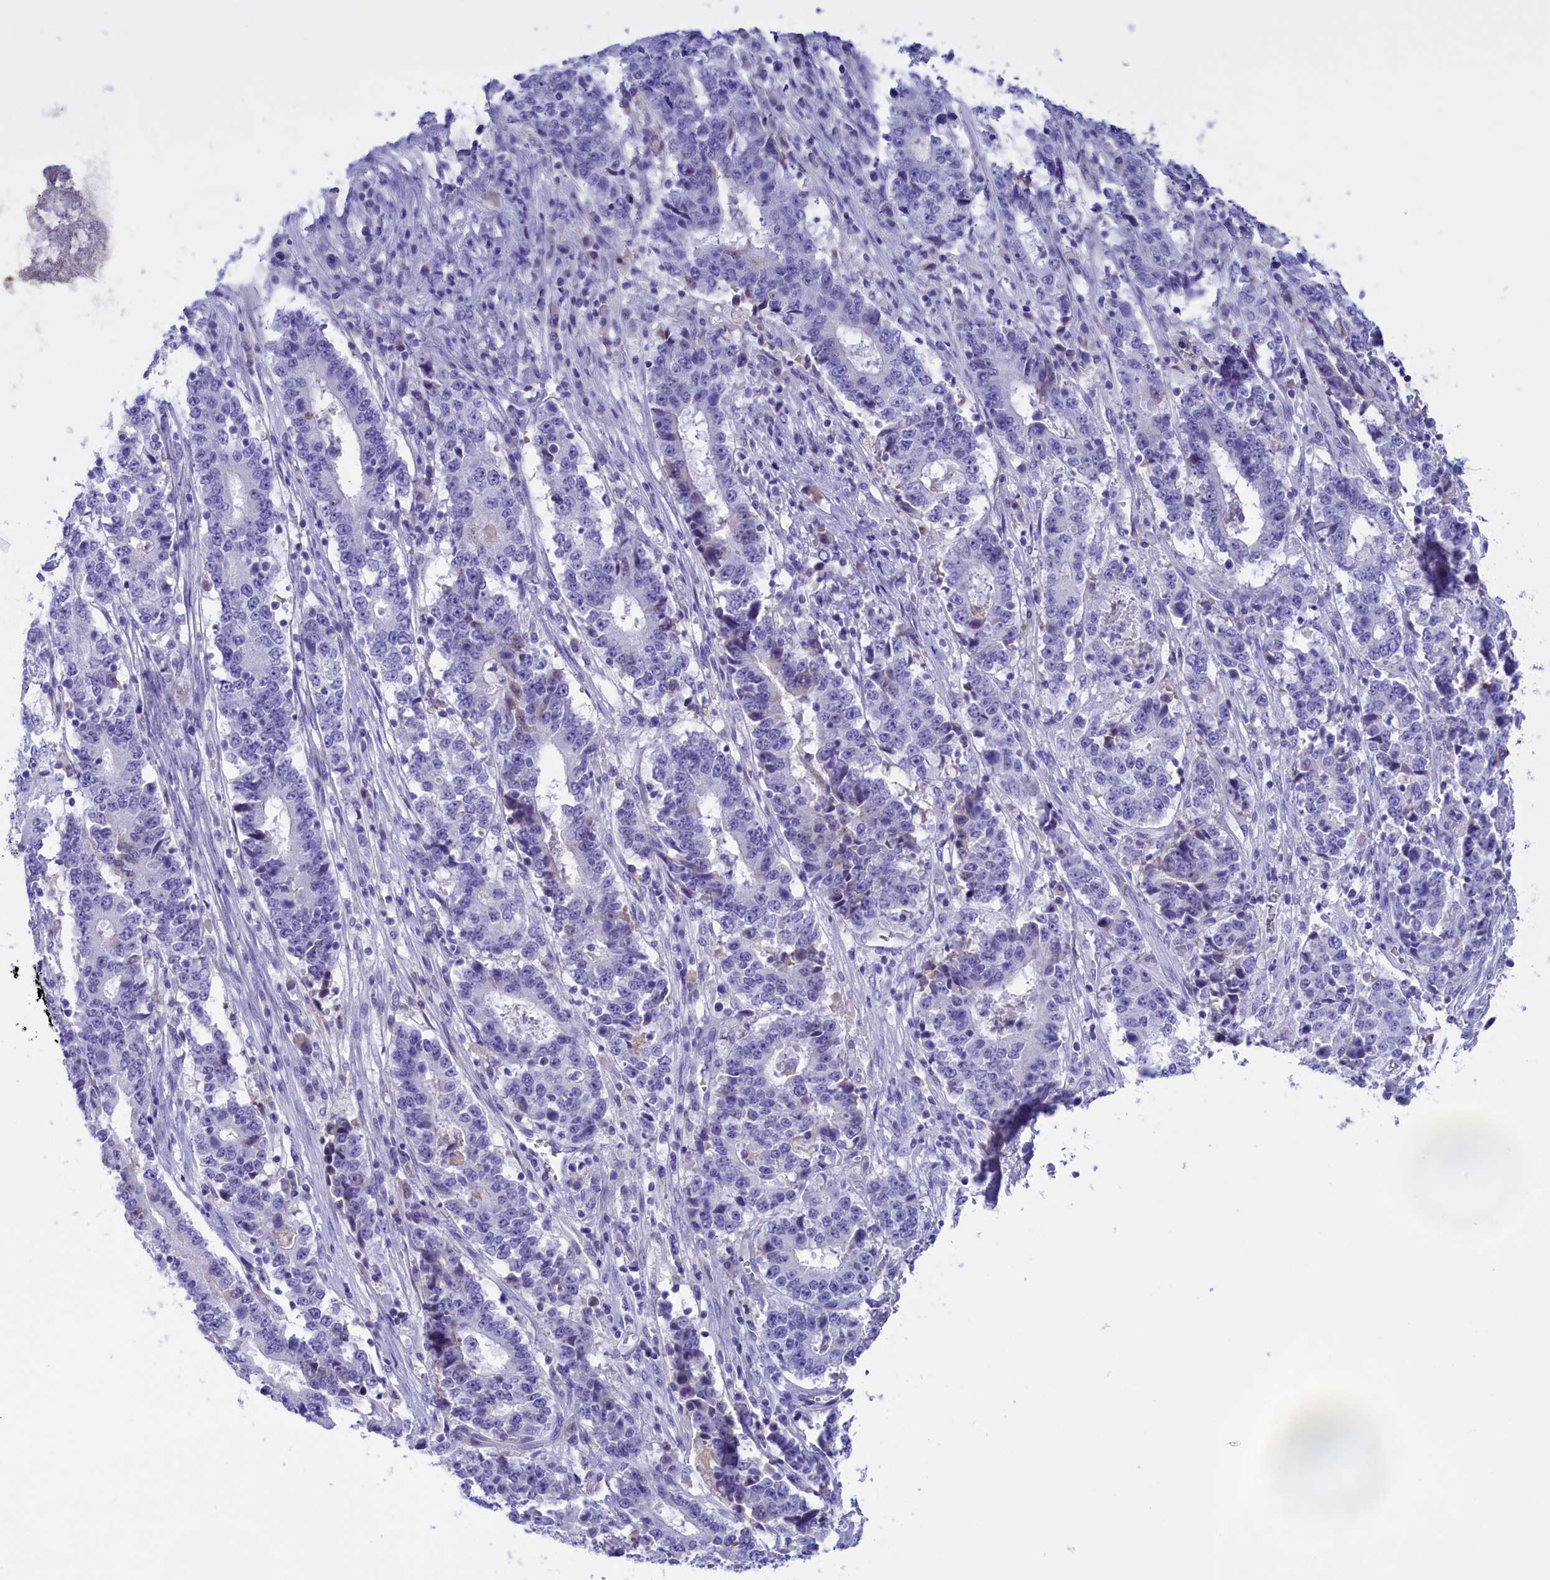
{"staining": {"intensity": "negative", "quantity": "none", "location": "none"}, "tissue": "stomach cancer", "cell_type": "Tumor cells", "image_type": "cancer", "snomed": [{"axis": "morphology", "description": "Adenocarcinoma, NOS"}, {"axis": "topography", "description": "Stomach"}], "caption": "This is an immunohistochemistry histopathology image of adenocarcinoma (stomach). There is no expression in tumor cells.", "gene": "PROK2", "patient": {"sex": "male", "age": 59}}